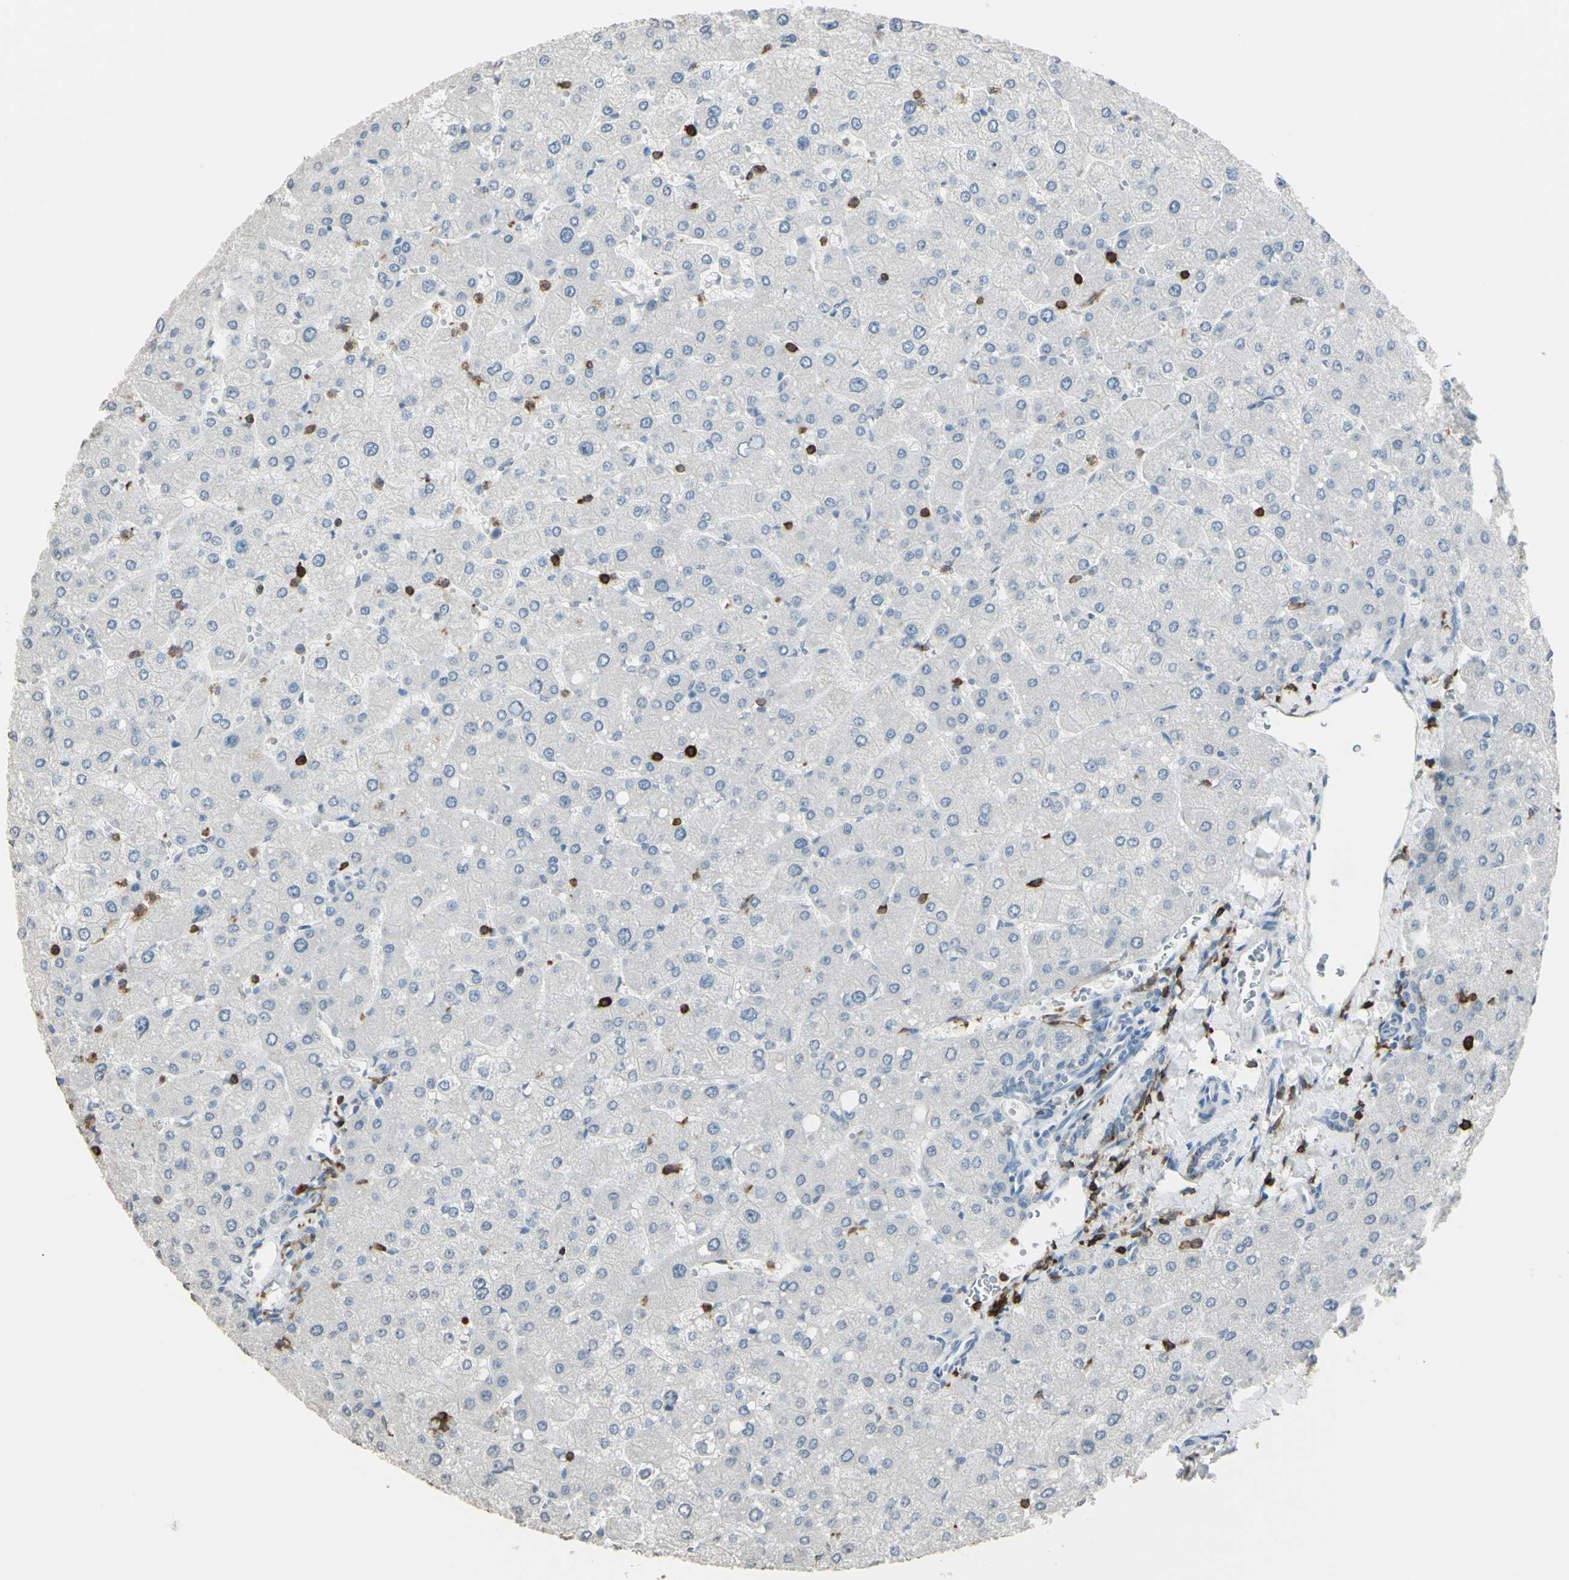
{"staining": {"intensity": "negative", "quantity": "none", "location": "none"}, "tissue": "liver", "cell_type": "Cholangiocytes", "image_type": "normal", "snomed": [{"axis": "morphology", "description": "Normal tissue, NOS"}, {"axis": "topography", "description": "Liver"}], "caption": "The photomicrograph demonstrates no significant positivity in cholangiocytes of liver.", "gene": "PSTPIP1", "patient": {"sex": "male", "age": 55}}